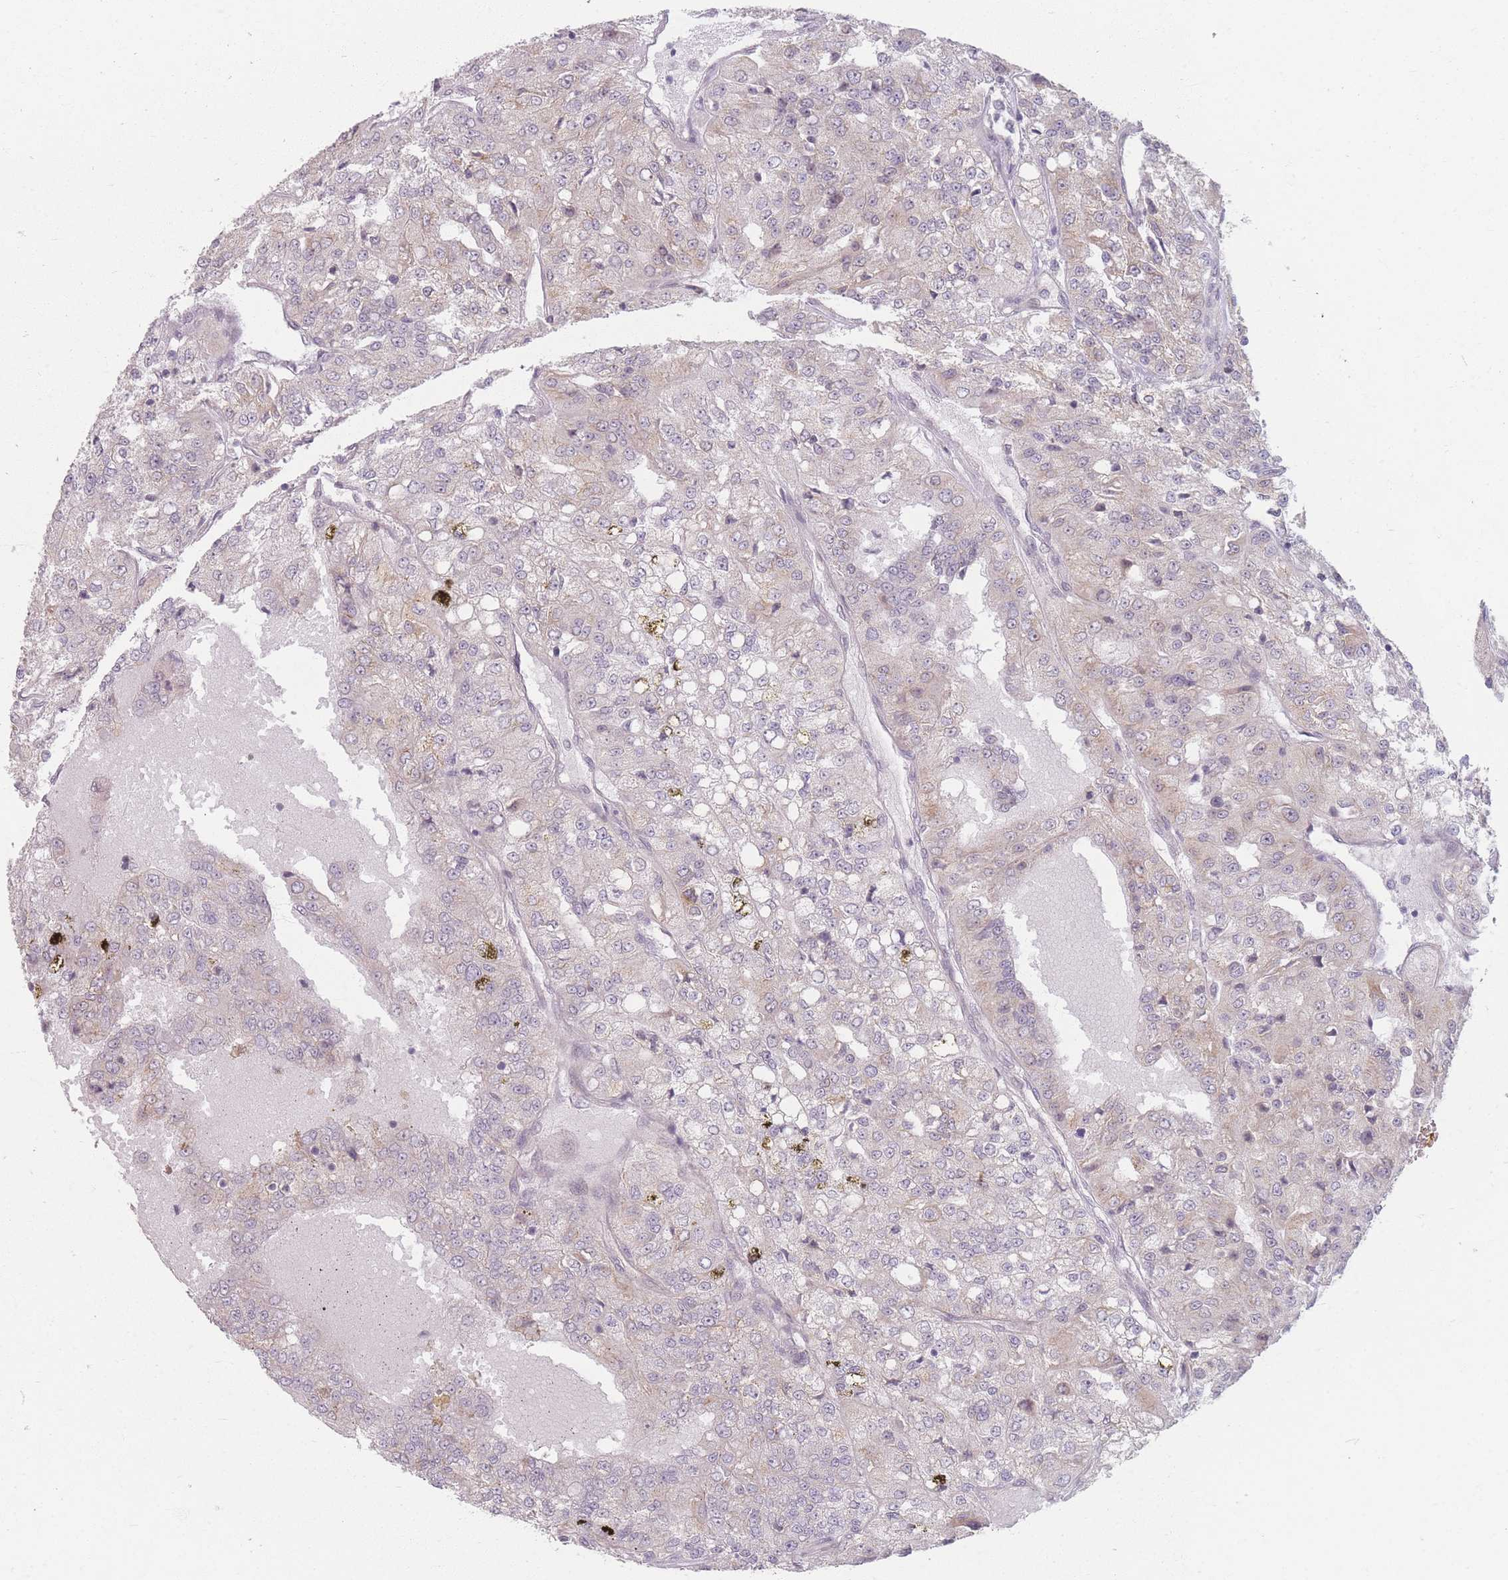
{"staining": {"intensity": "weak", "quantity": "<25%", "location": "cytoplasmic/membranous"}, "tissue": "renal cancer", "cell_type": "Tumor cells", "image_type": "cancer", "snomed": [{"axis": "morphology", "description": "Adenocarcinoma, NOS"}, {"axis": "topography", "description": "Kidney"}], "caption": "The image demonstrates no staining of tumor cells in renal adenocarcinoma.", "gene": "GABRA6", "patient": {"sex": "female", "age": 63}}